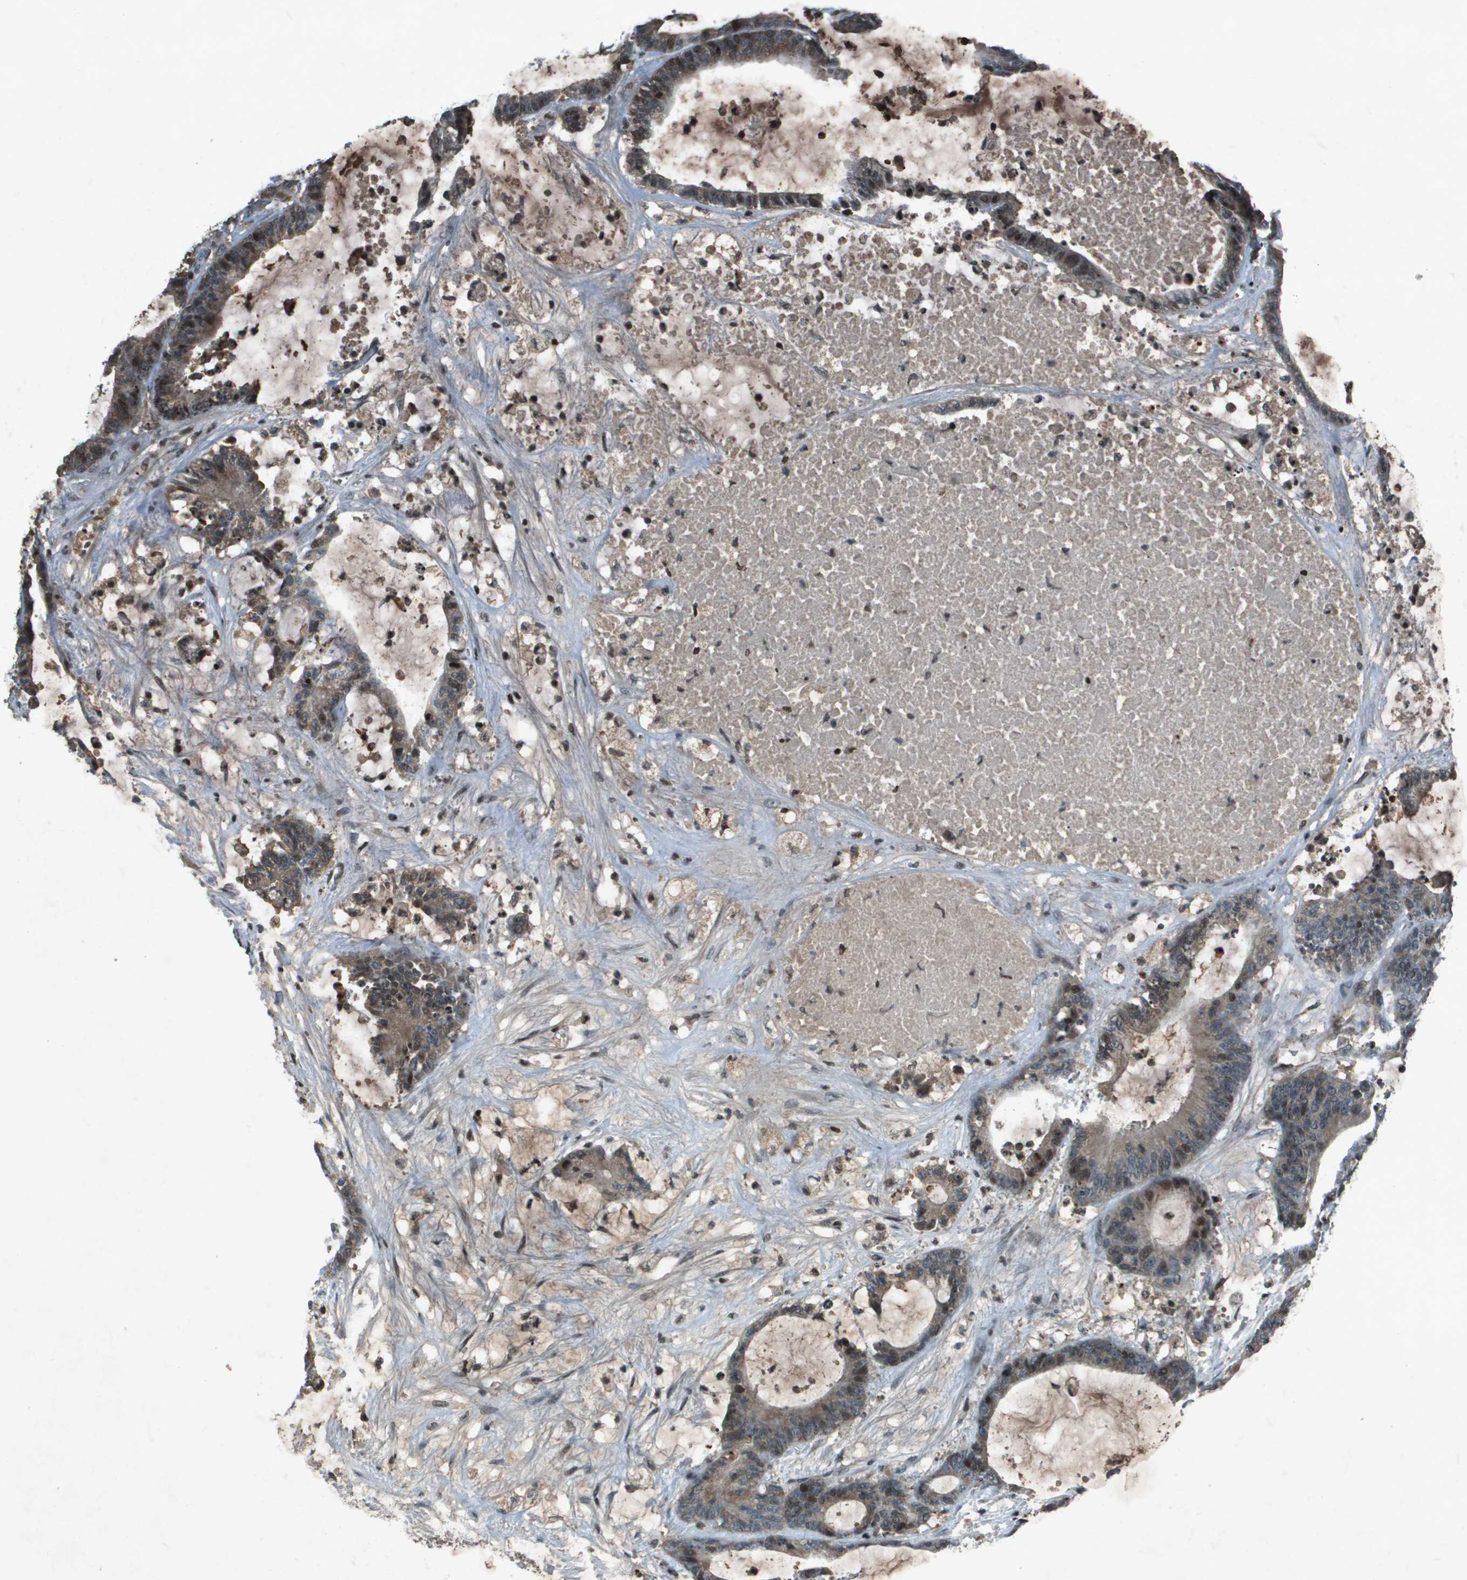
{"staining": {"intensity": "weak", "quantity": "<25%", "location": "cytoplasmic/membranous,nuclear"}, "tissue": "colorectal cancer", "cell_type": "Tumor cells", "image_type": "cancer", "snomed": [{"axis": "morphology", "description": "Adenocarcinoma, NOS"}, {"axis": "topography", "description": "Colon"}], "caption": "The micrograph shows no significant positivity in tumor cells of colorectal cancer.", "gene": "CXCL12", "patient": {"sex": "female", "age": 84}}